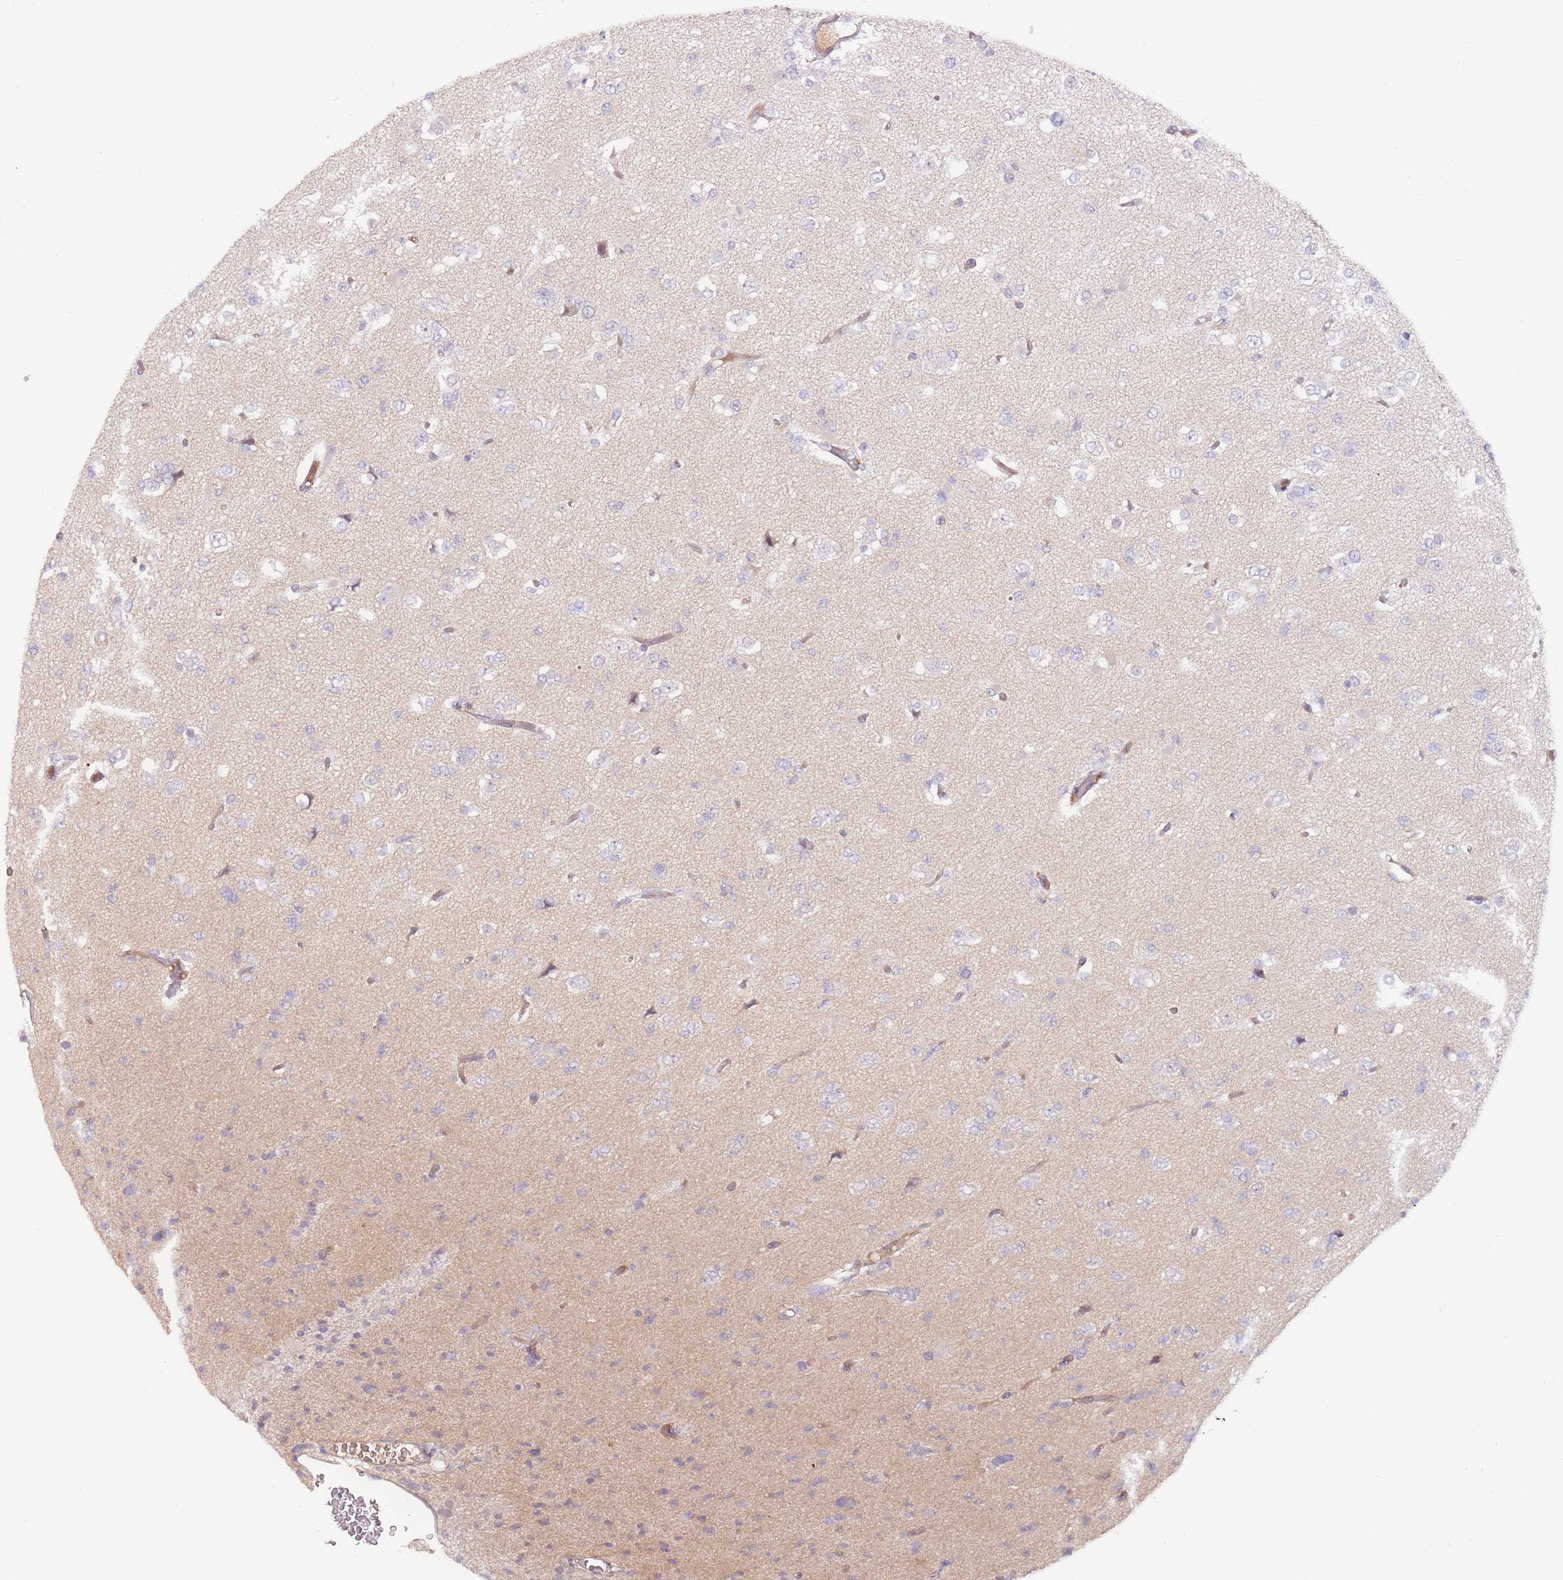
{"staining": {"intensity": "negative", "quantity": "none", "location": "none"}, "tissue": "glioma", "cell_type": "Tumor cells", "image_type": "cancer", "snomed": [{"axis": "morphology", "description": "Glioma, malignant, Low grade"}, {"axis": "topography", "description": "Brain"}], "caption": "Immunohistochemical staining of human low-grade glioma (malignant) displays no significant positivity in tumor cells.", "gene": "SAV1", "patient": {"sex": "female", "age": 22}}